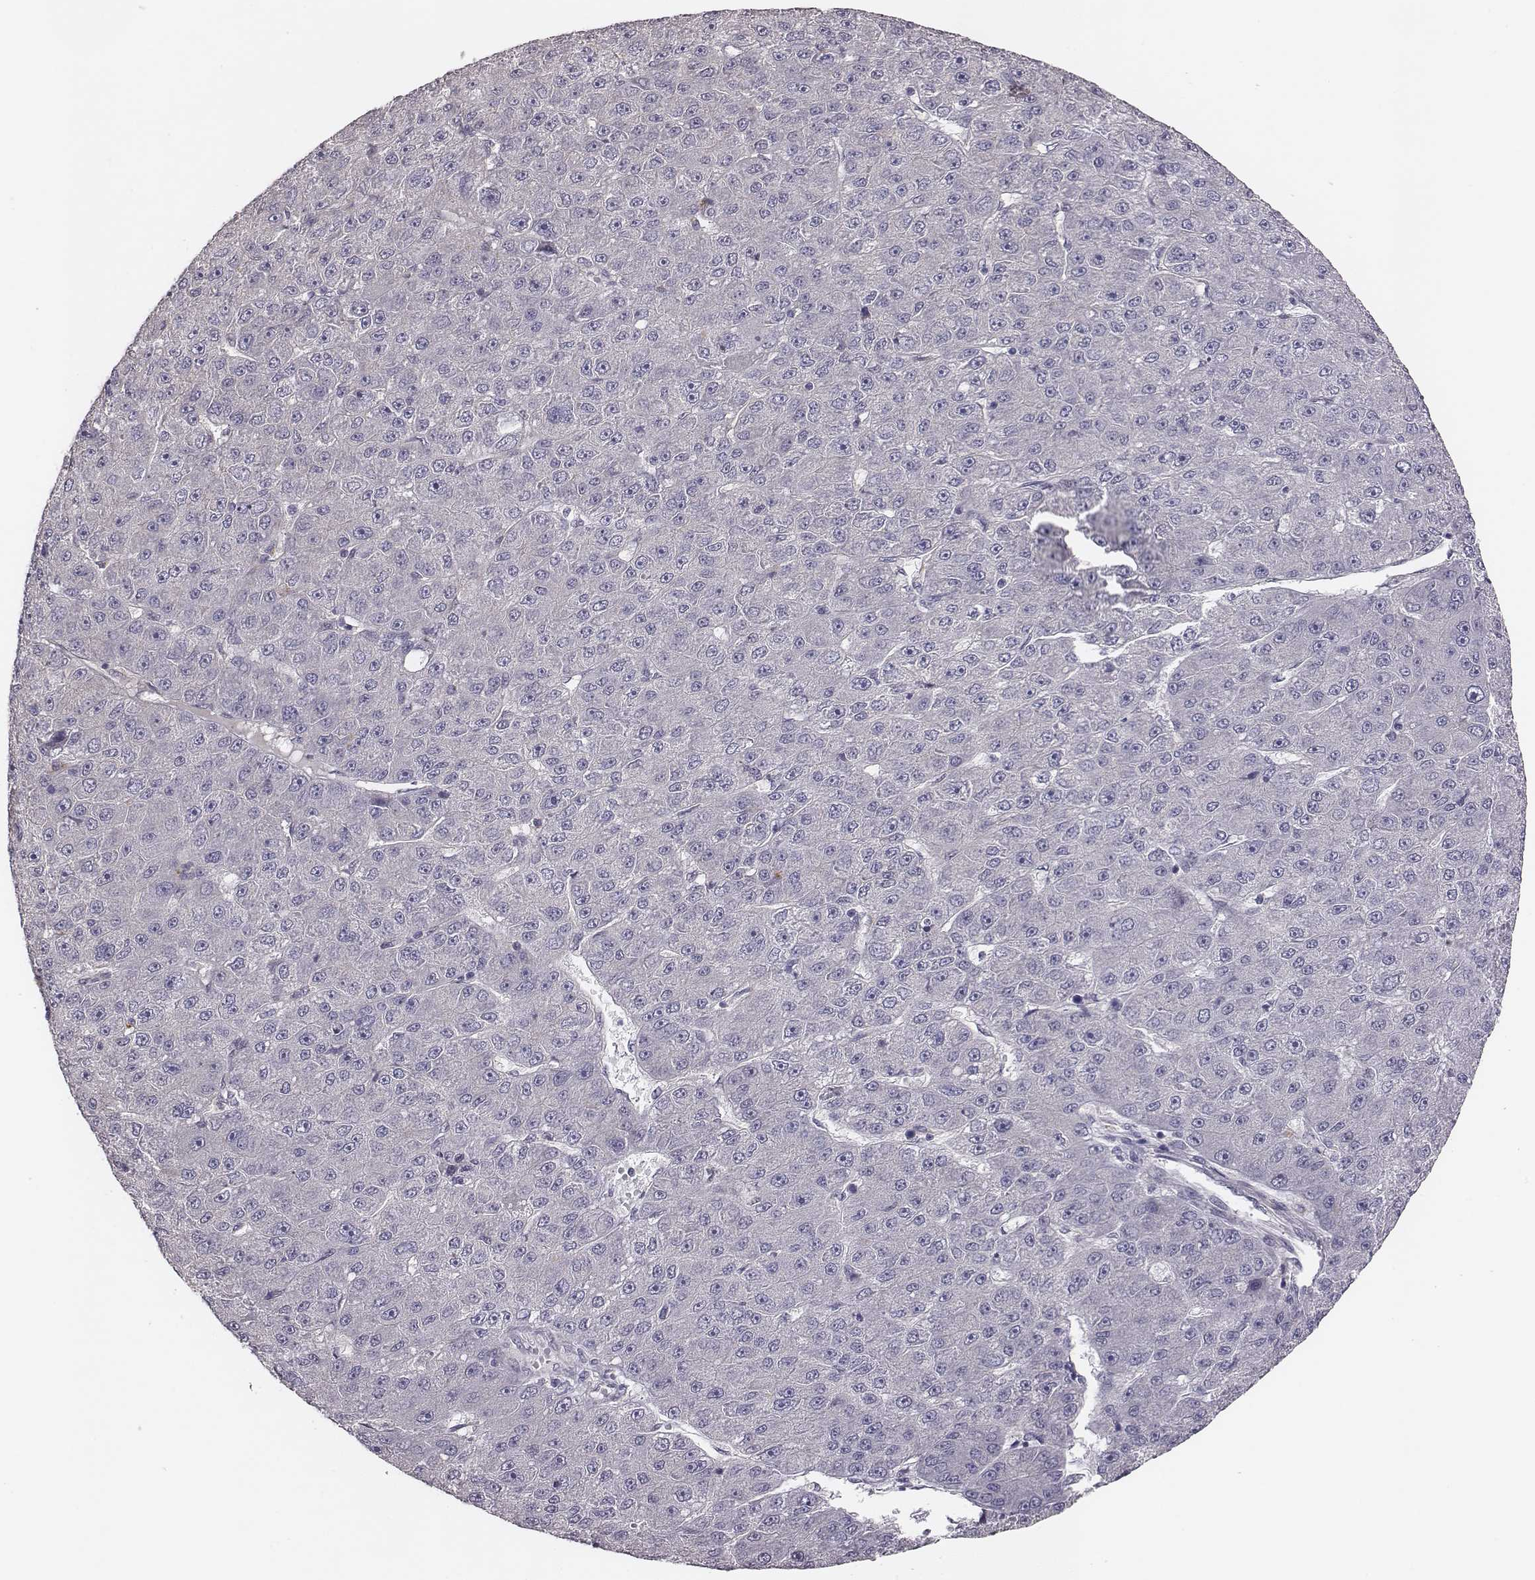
{"staining": {"intensity": "negative", "quantity": "none", "location": "none"}, "tissue": "liver cancer", "cell_type": "Tumor cells", "image_type": "cancer", "snomed": [{"axis": "morphology", "description": "Carcinoma, Hepatocellular, NOS"}, {"axis": "topography", "description": "Liver"}], "caption": "Tumor cells are negative for brown protein staining in liver cancer.", "gene": "SCARF1", "patient": {"sex": "male", "age": 67}}